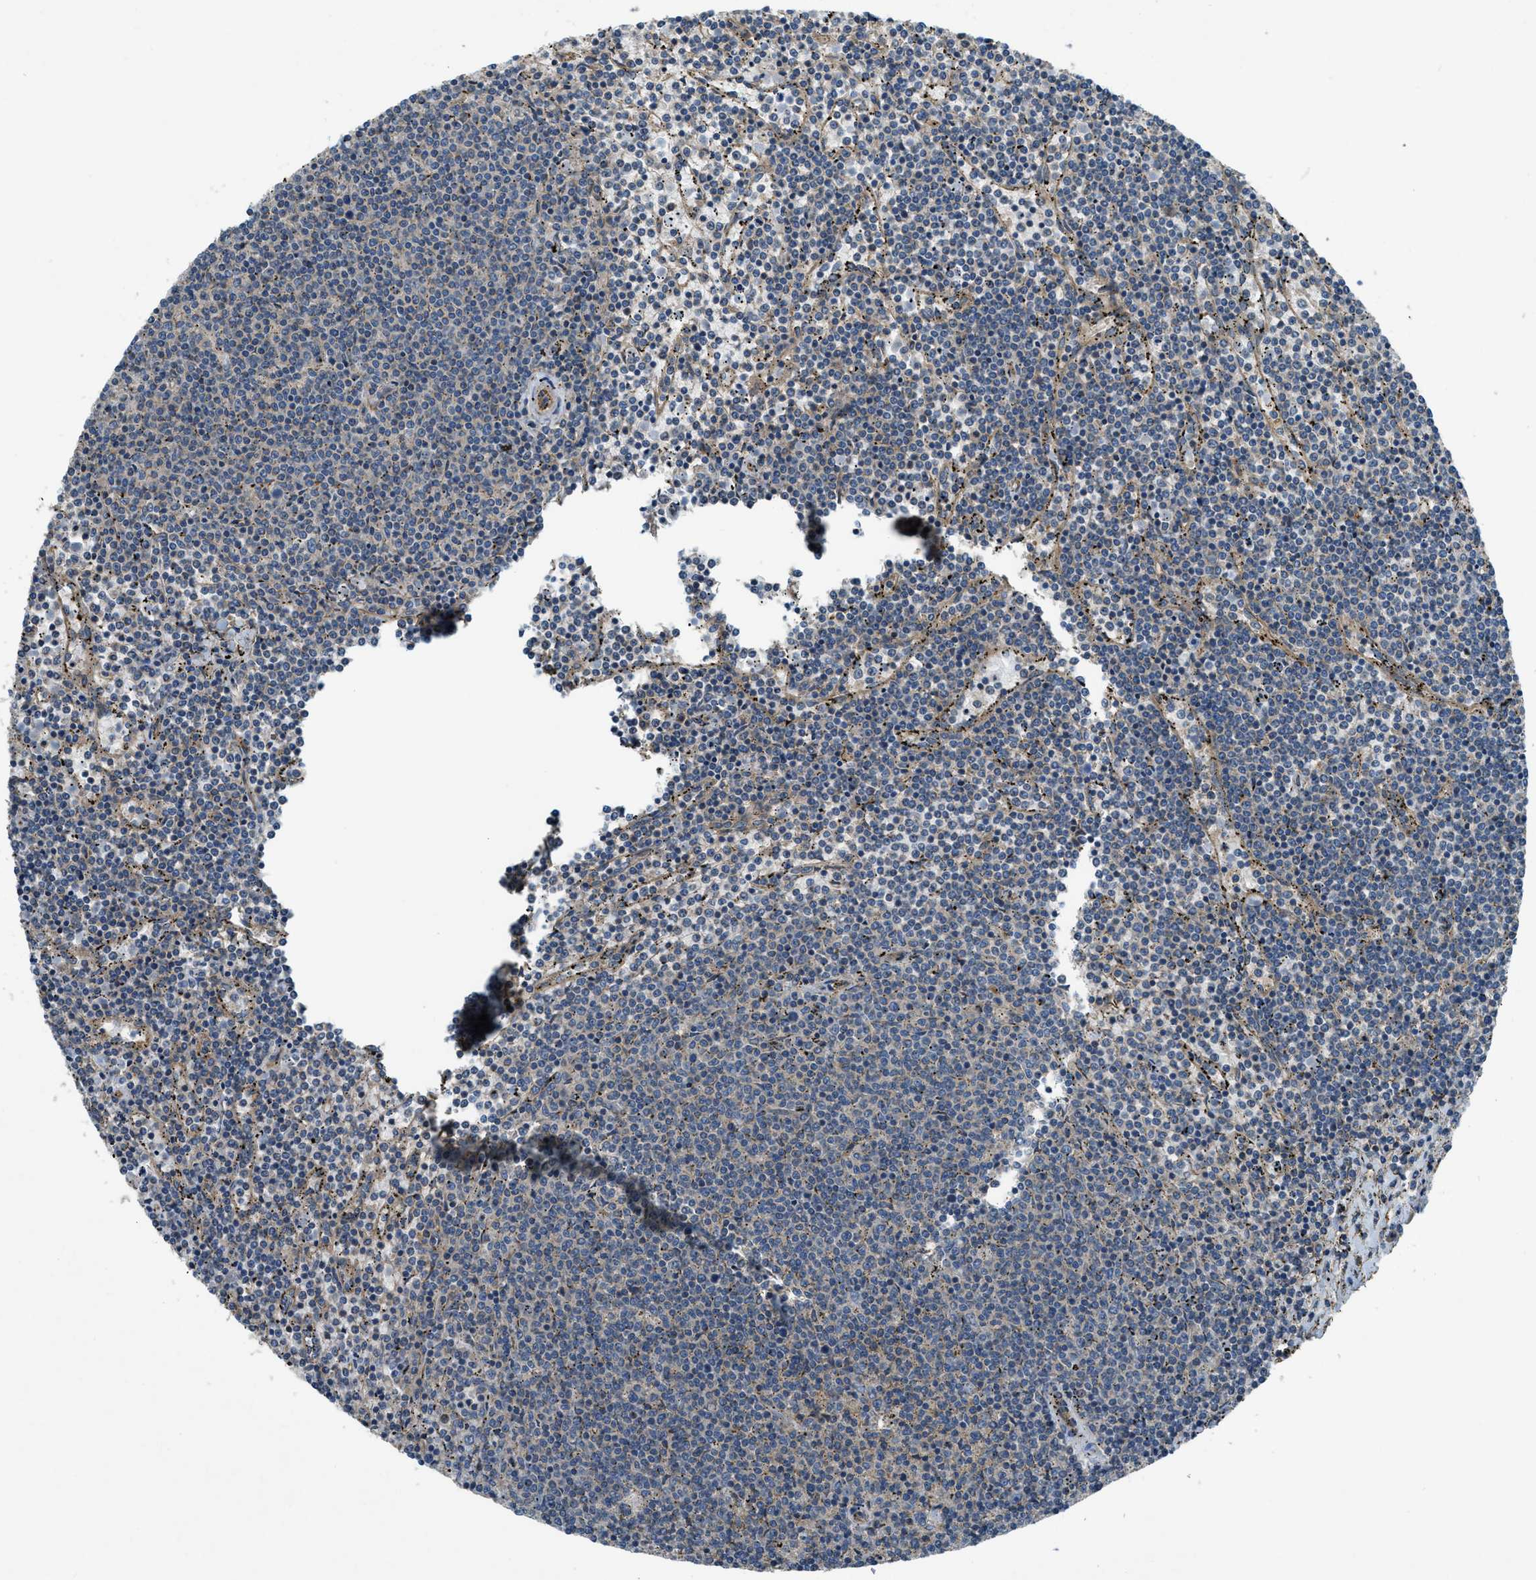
{"staining": {"intensity": "negative", "quantity": "none", "location": "none"}, "tissue": "lymphoma", "cell_type": "Tumor cells", "image_type": "cancer", "snomed": [{"axis": "morphology", "description": "Malignant lymphoma, non-Hodgkin's type, Low grade"}, {"axis": "topography", "description": "Spleen"}], "caption": "This is a histopathology image of IHC staining of malignant lymphoma, non-Hodgkin's type (low-grade), which shows no staining in tumor cells. Brightfield microscopy of immunohistochemistry stained with DAB (brown) and hematoxylin (blue), captured at high magnification.", "gene": "VEZT", "patient": {"sex": "female", "age": 50}}